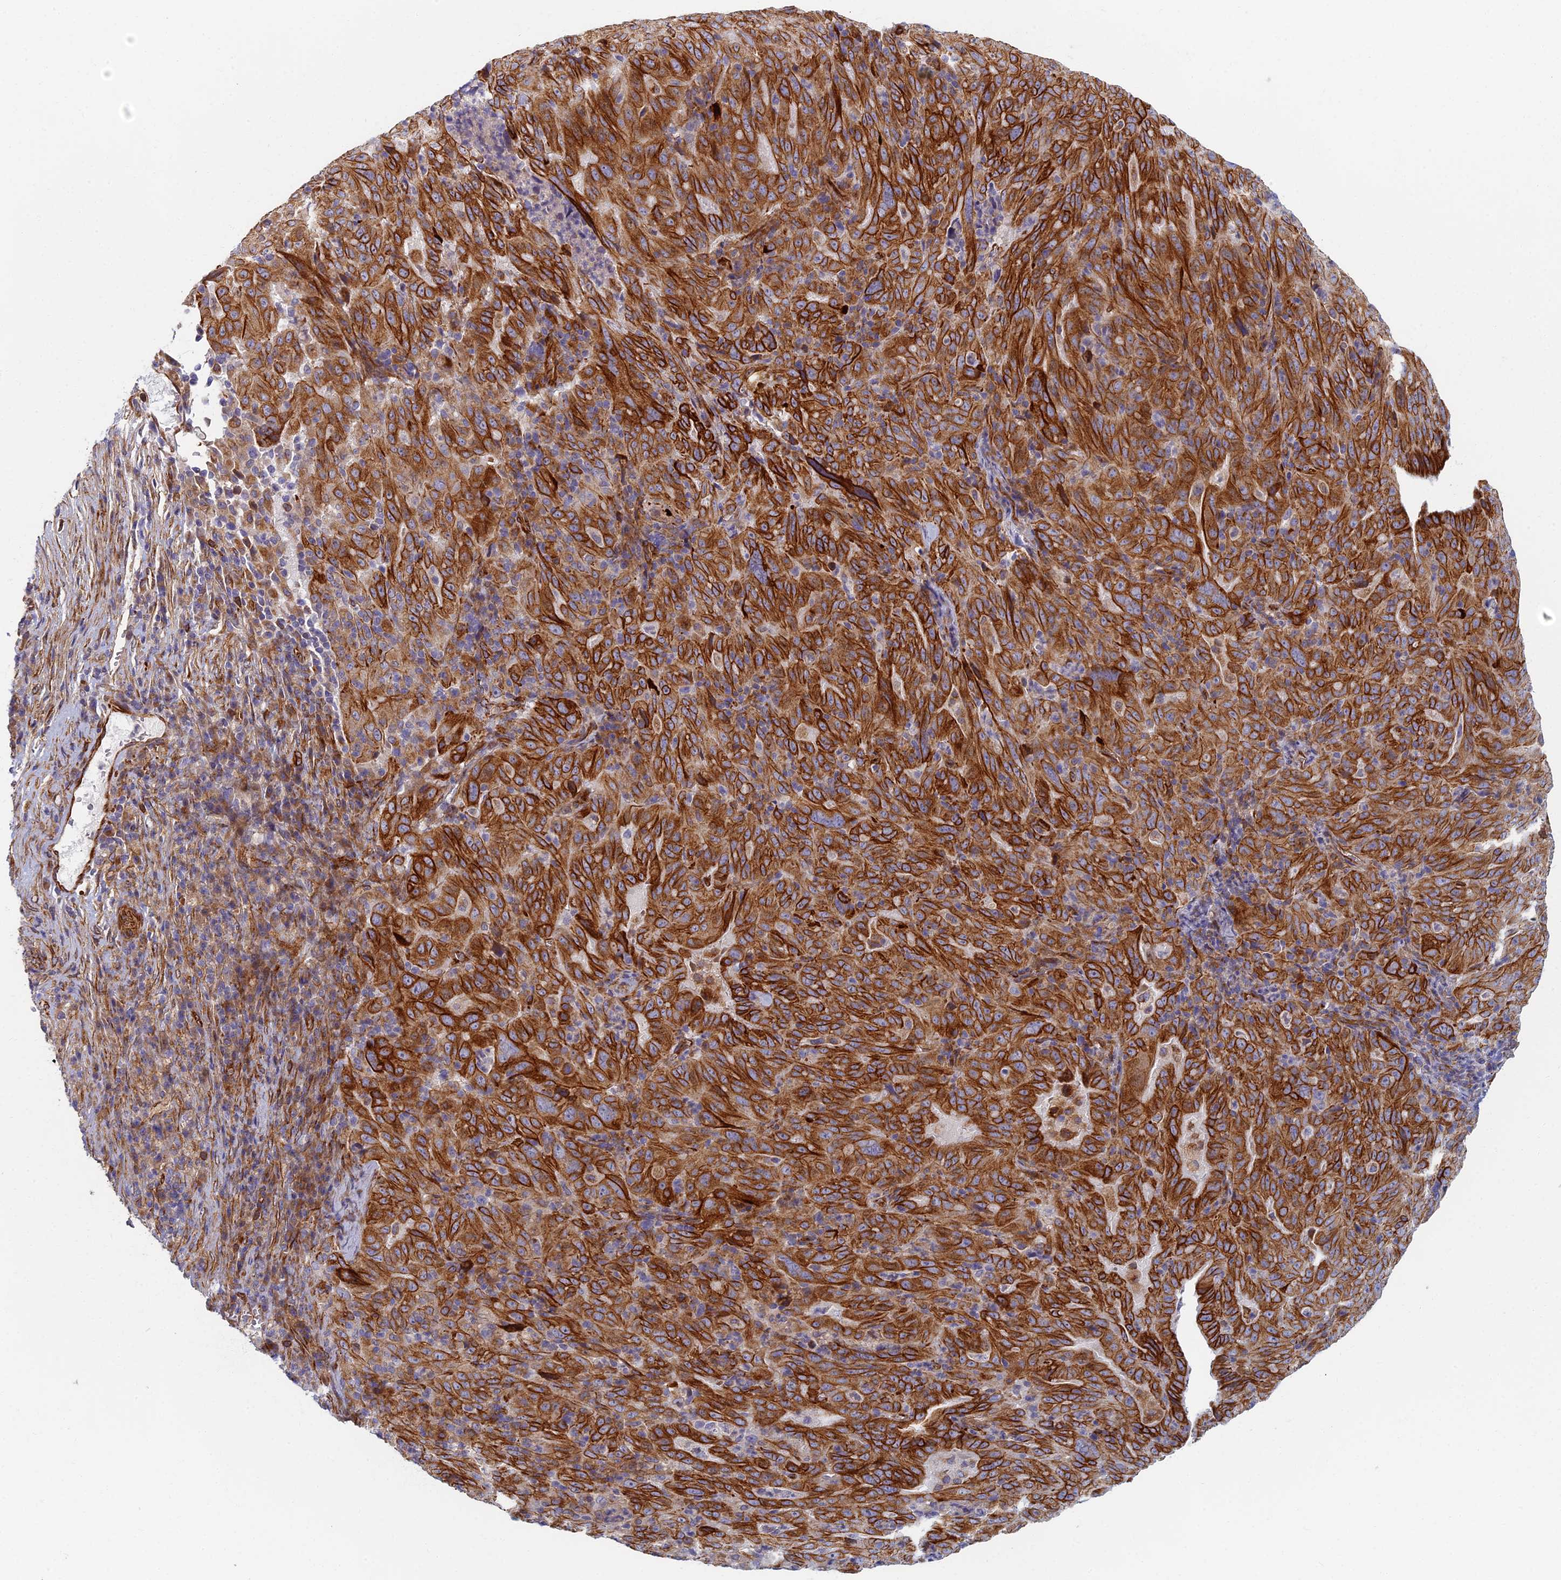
{"staining": {"intensity": "strong", "quantity": "25%-75%", "location": "cytoplasmic/membranous"}, "tissue": "pancreatic cancer", "cell_type": "Tumor cells", "image_type": "cancer", "snomed": [{"axis": "morphology", "description": "Adenocarcinoma, NOS"}, {"axis": "topography", "description": "Pancreas"}], "caption": "Tumor cells demonstrate high levels of strong cytoplasmic/membranous staining in about 25%-75% of cells in human adenocarcinoma (pancreatic).", "gene": "ABCB10", "patient": {"sex": "male", "age": 63}}